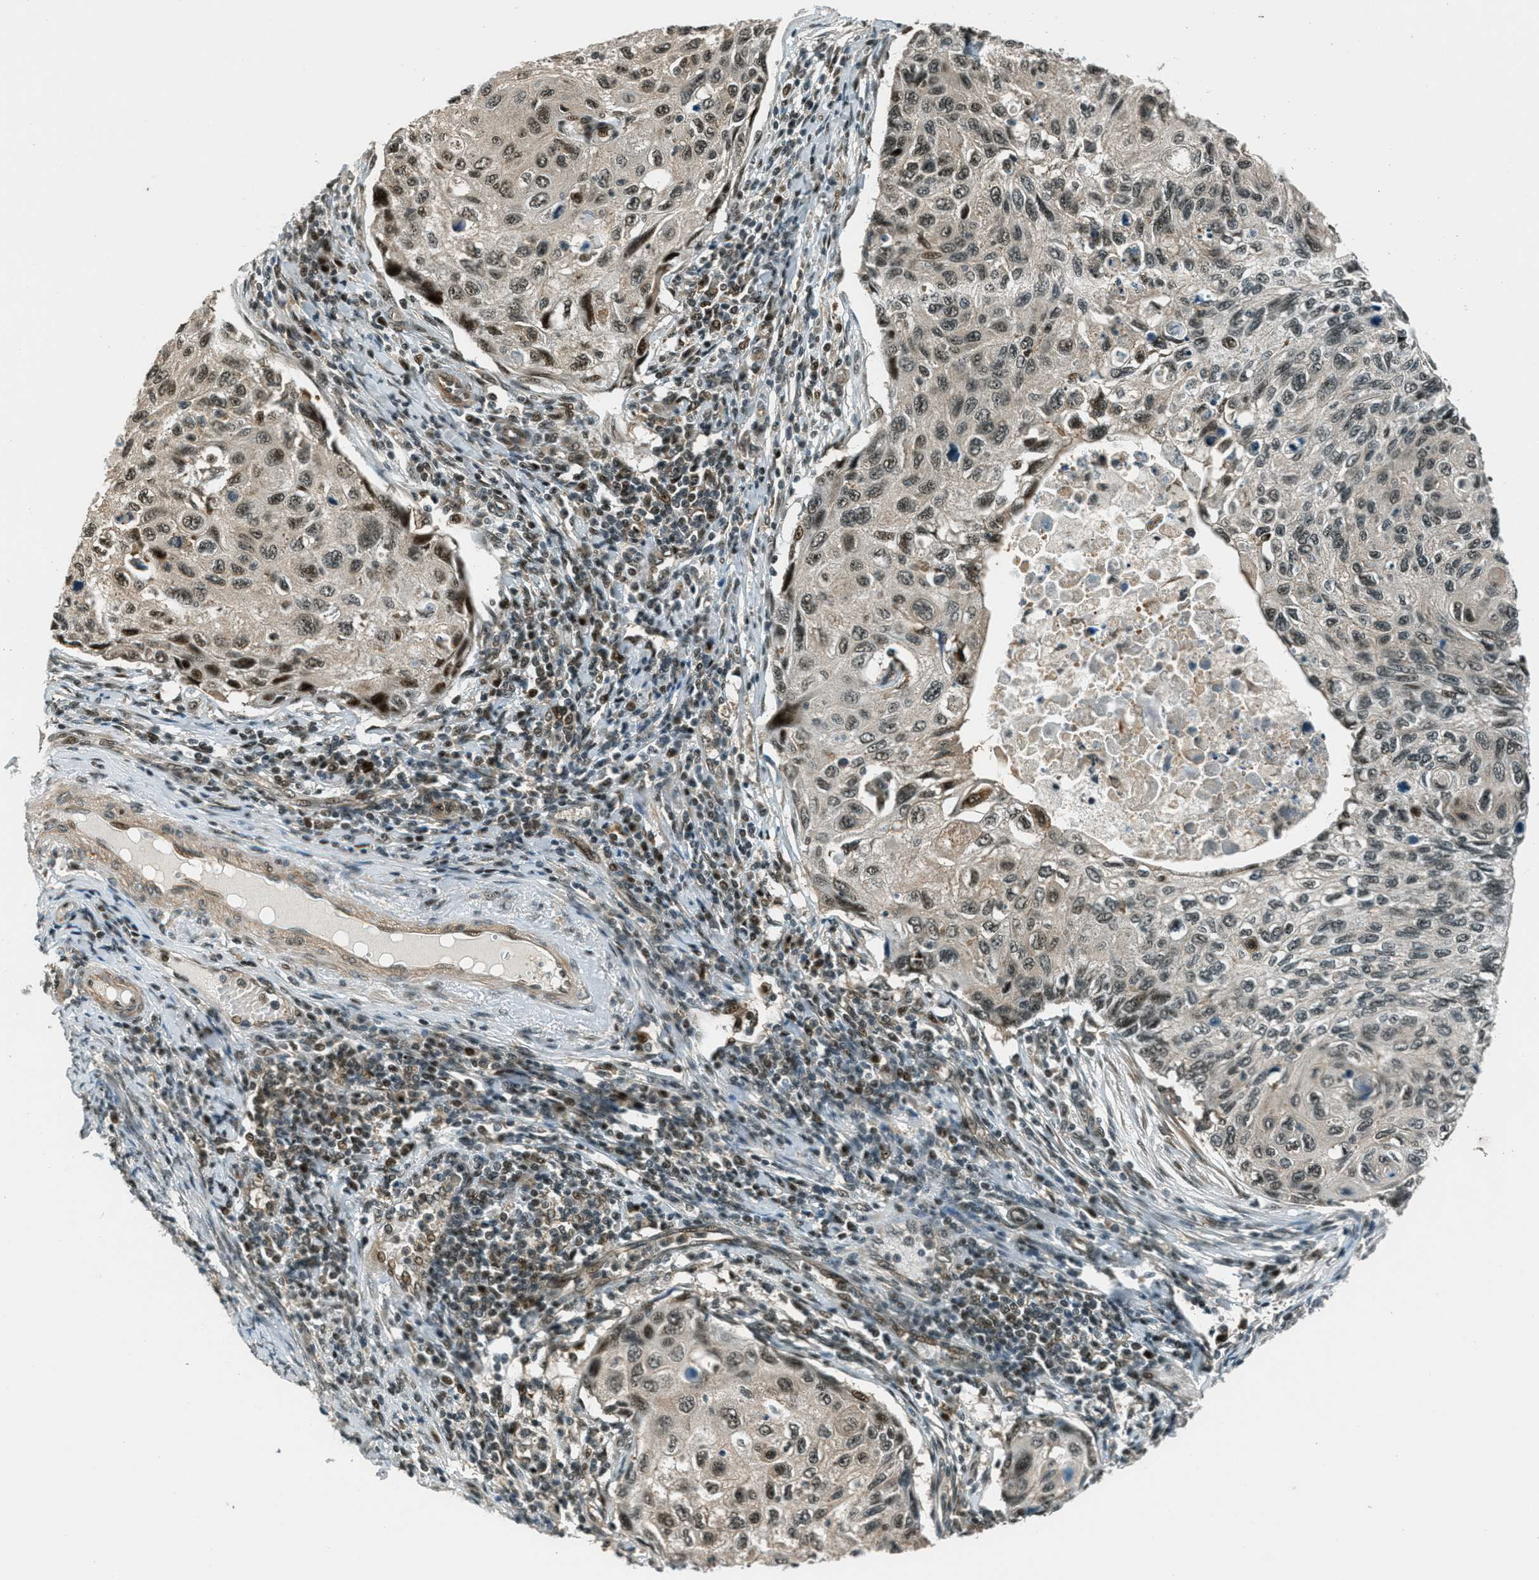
{"staining": {"intensity": "moderate", "quantity": "25%-75%", "location": "nuclear"}, "tissue": "cervical cancer", "cell_type": "Tumor cells", "image_type": "cancer", "snomed": [{"axis": "morphology", "description": "Squamous cell carcinoma, NOS"}, {"axis": "topography", "description": "Cervix"}], "caption": "Immunohistochemical staining of human cervical cancer (squamous cell carcinoma) exhibits medium levels of moderate nuclear protein expression in about 25%-75% of tumor cells. (Stains: DAB in brown, nuclei in blue, Microscopy: brightfield microscopy at high magnification).", "gene": "FOXM1", "patient": {"sex": "female", "age": 70}}